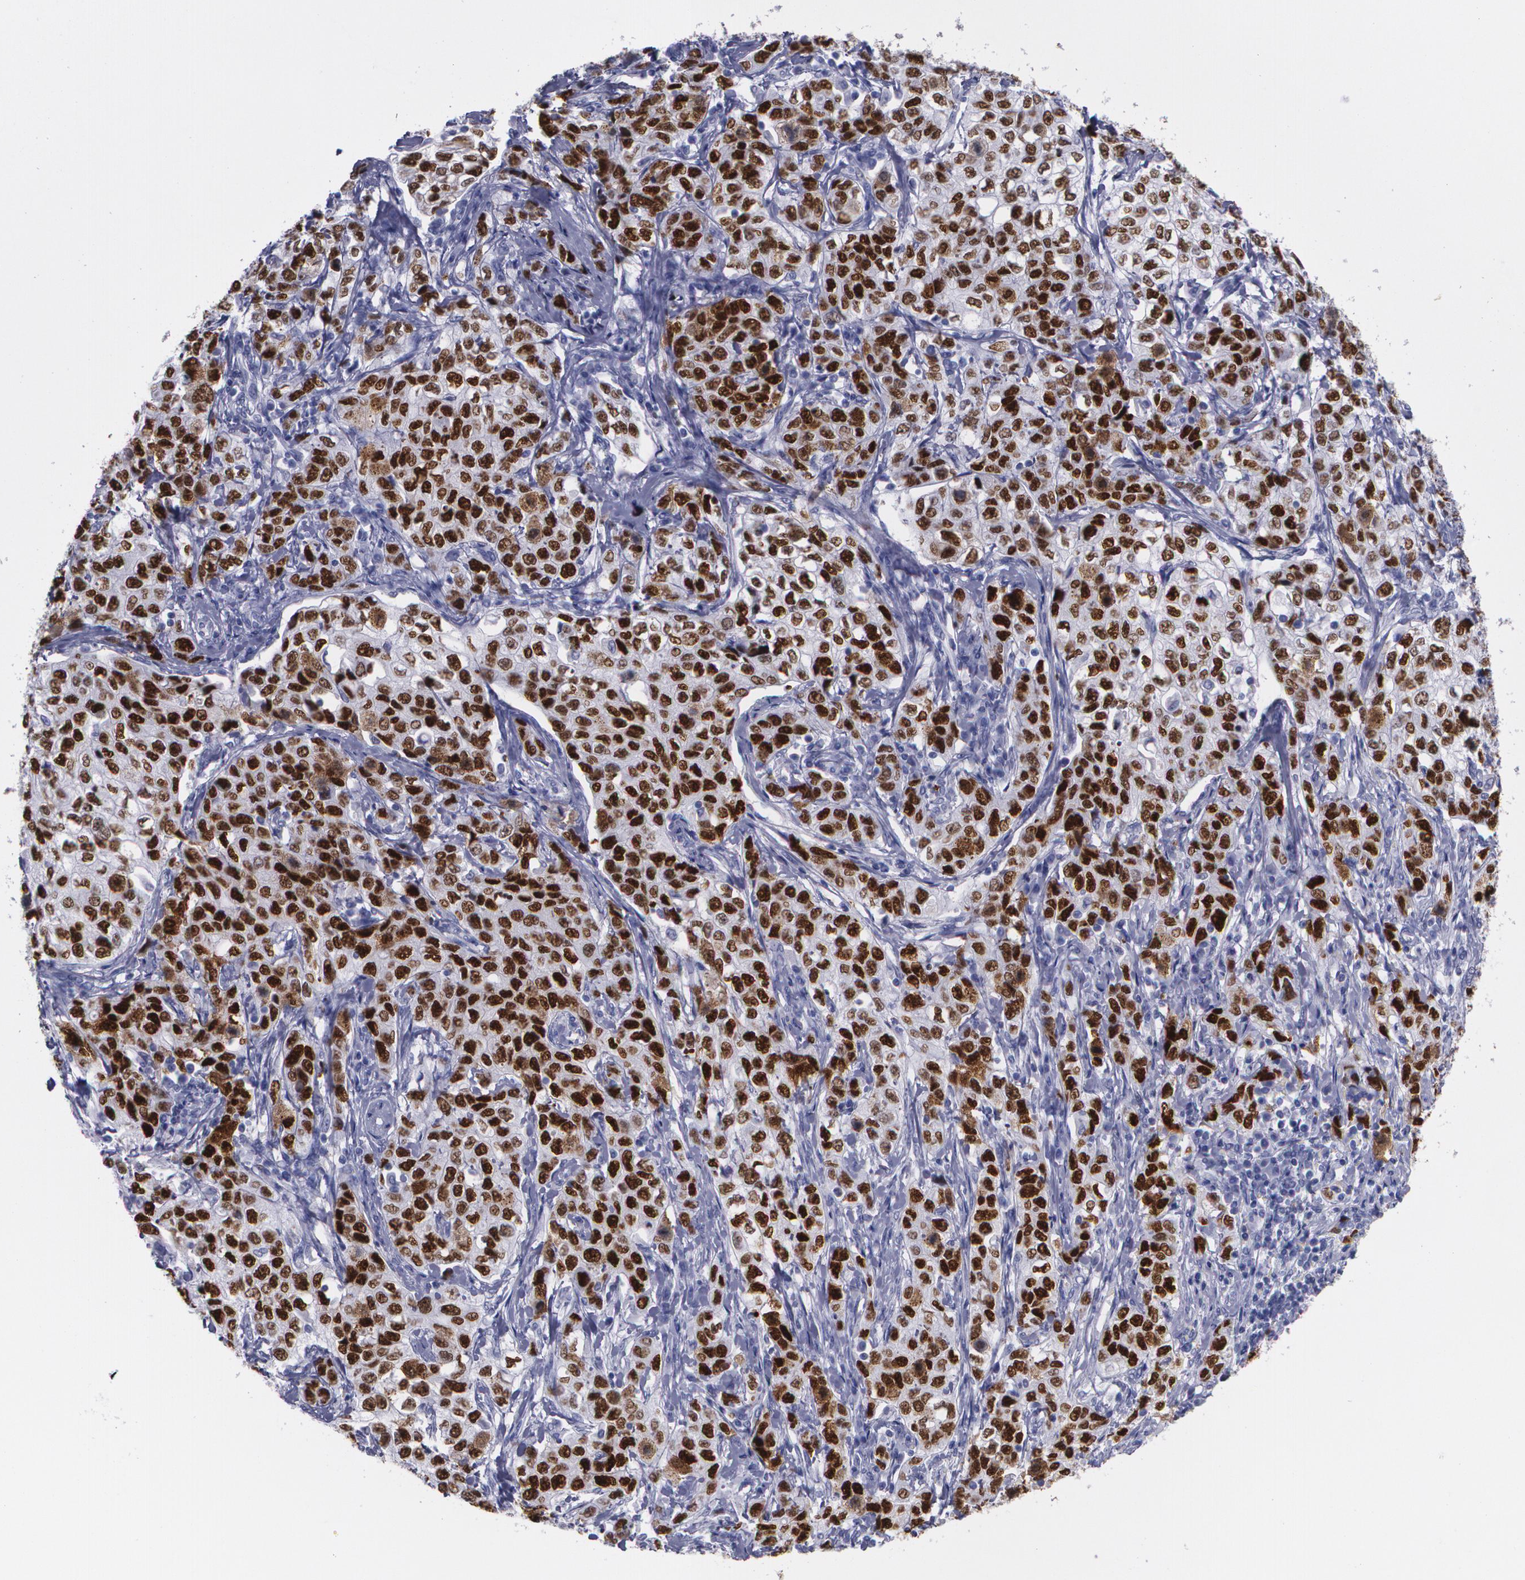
{"staining": {"intensity": "strong", "quantity": ">75%", "location": "nuclear"}, "tissue": "stomach cancer", "cell_type": "Tumor cells", "image_type": "cancer", "snomed": [{"axis": "morphology", "description": "Adenocarcinoma, NOS"}, {"axis": "topography", "description": "Stomach"}], "caption": "Strong nuclear expression is appreciated in about >75% of tumor cells in stomach cancer (adenocarcinoma).", "gene": "TP53", "patient": {"sex": "male", "age": 48}}